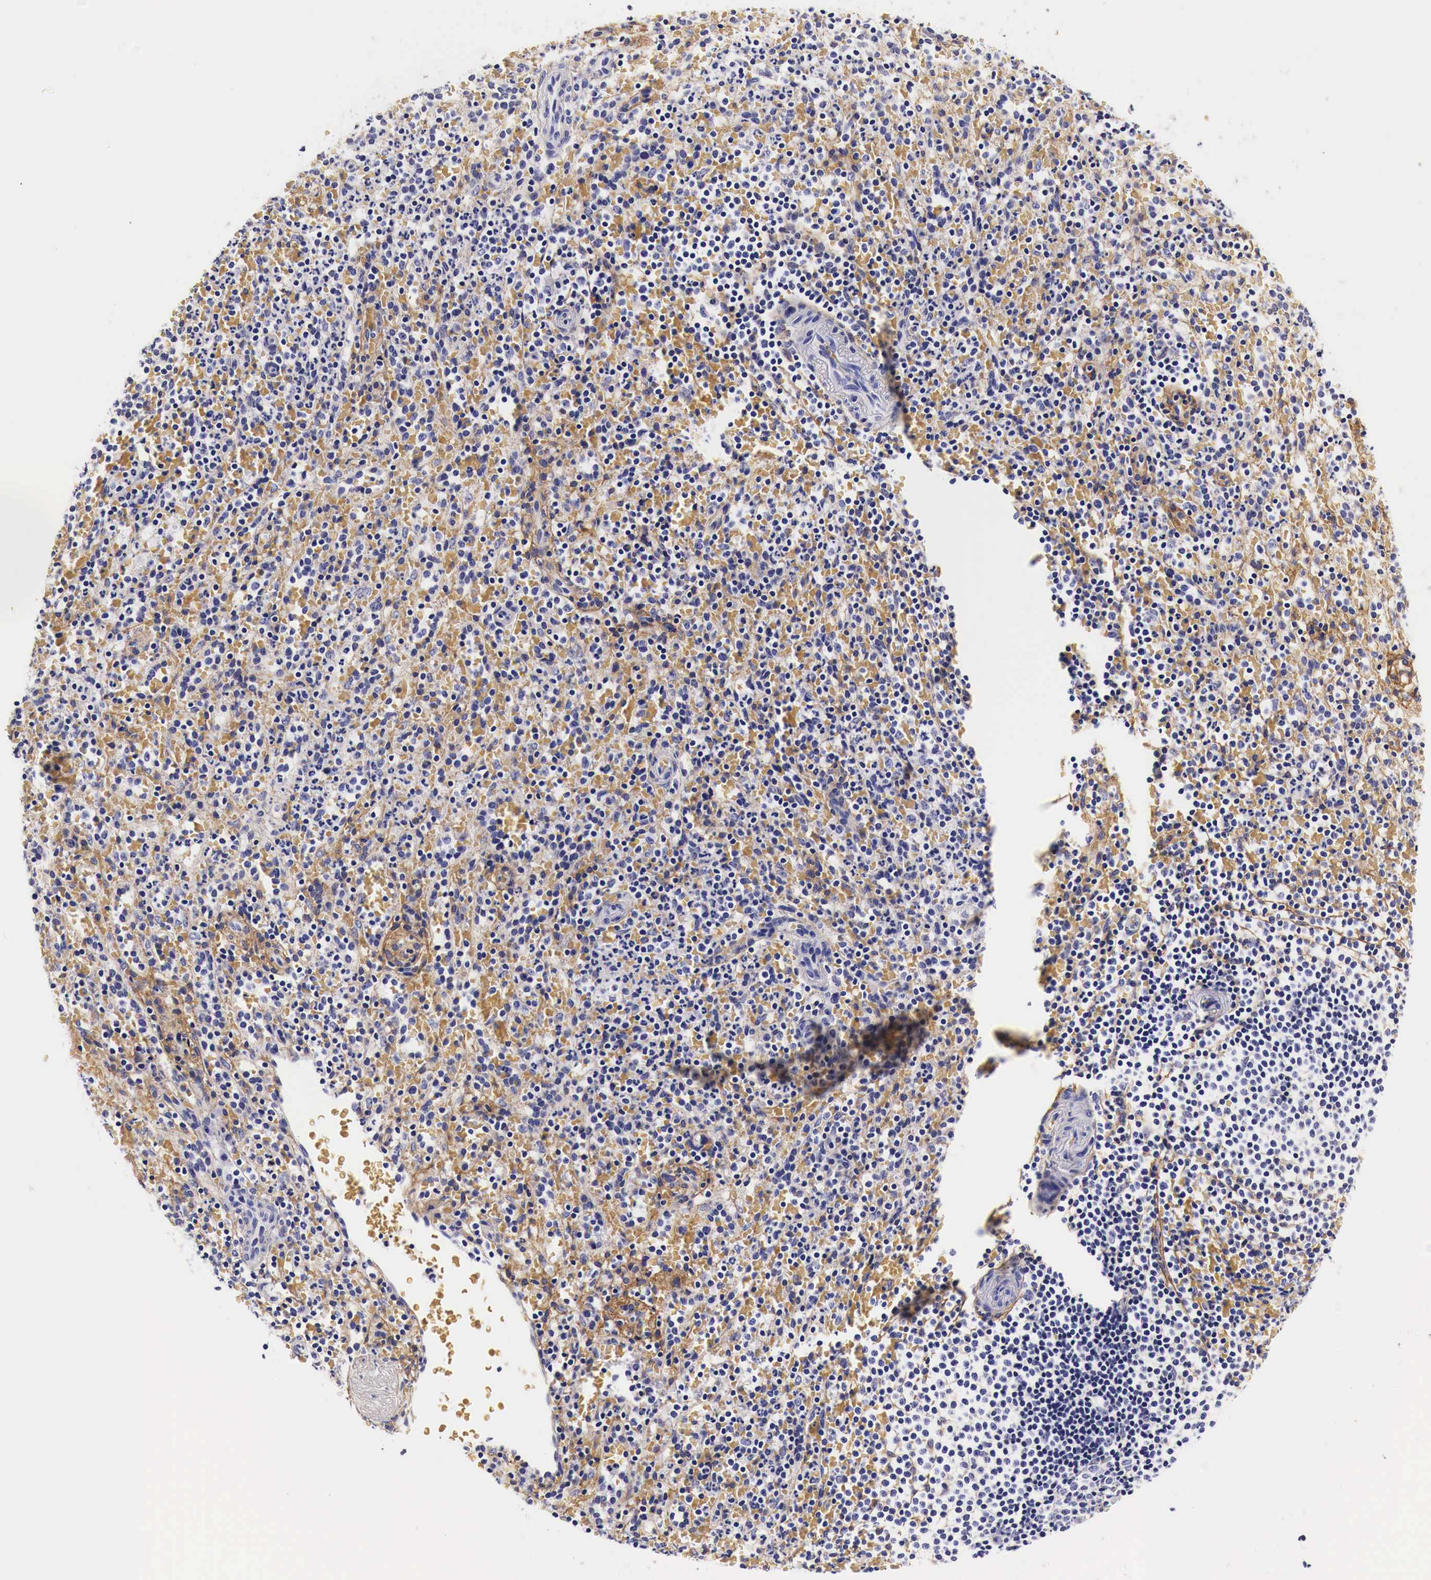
{"staining": {"intensity": "negative", "quantity": "none", "location": "none"}, "tissue": "spleen", "cell_type": "Cells in red pulp", "image_type": "normal", "snomed": [{"axis": "morphology", "description": "Normal tissue, NOS"}, {"axis": "topography", "description": "Spleen"}], "caption": "Immunohistochemistry (IHC) of normal spleen exhibits no positivity in cells in red pulp. Brightfield microscopy of immunohistochemistry (IHC) stained with DAB (brown) and hematoxylin (blue), captured at high magnification.", "gene": "EGFR", "patient": {"sex": "female", "age": 21}}